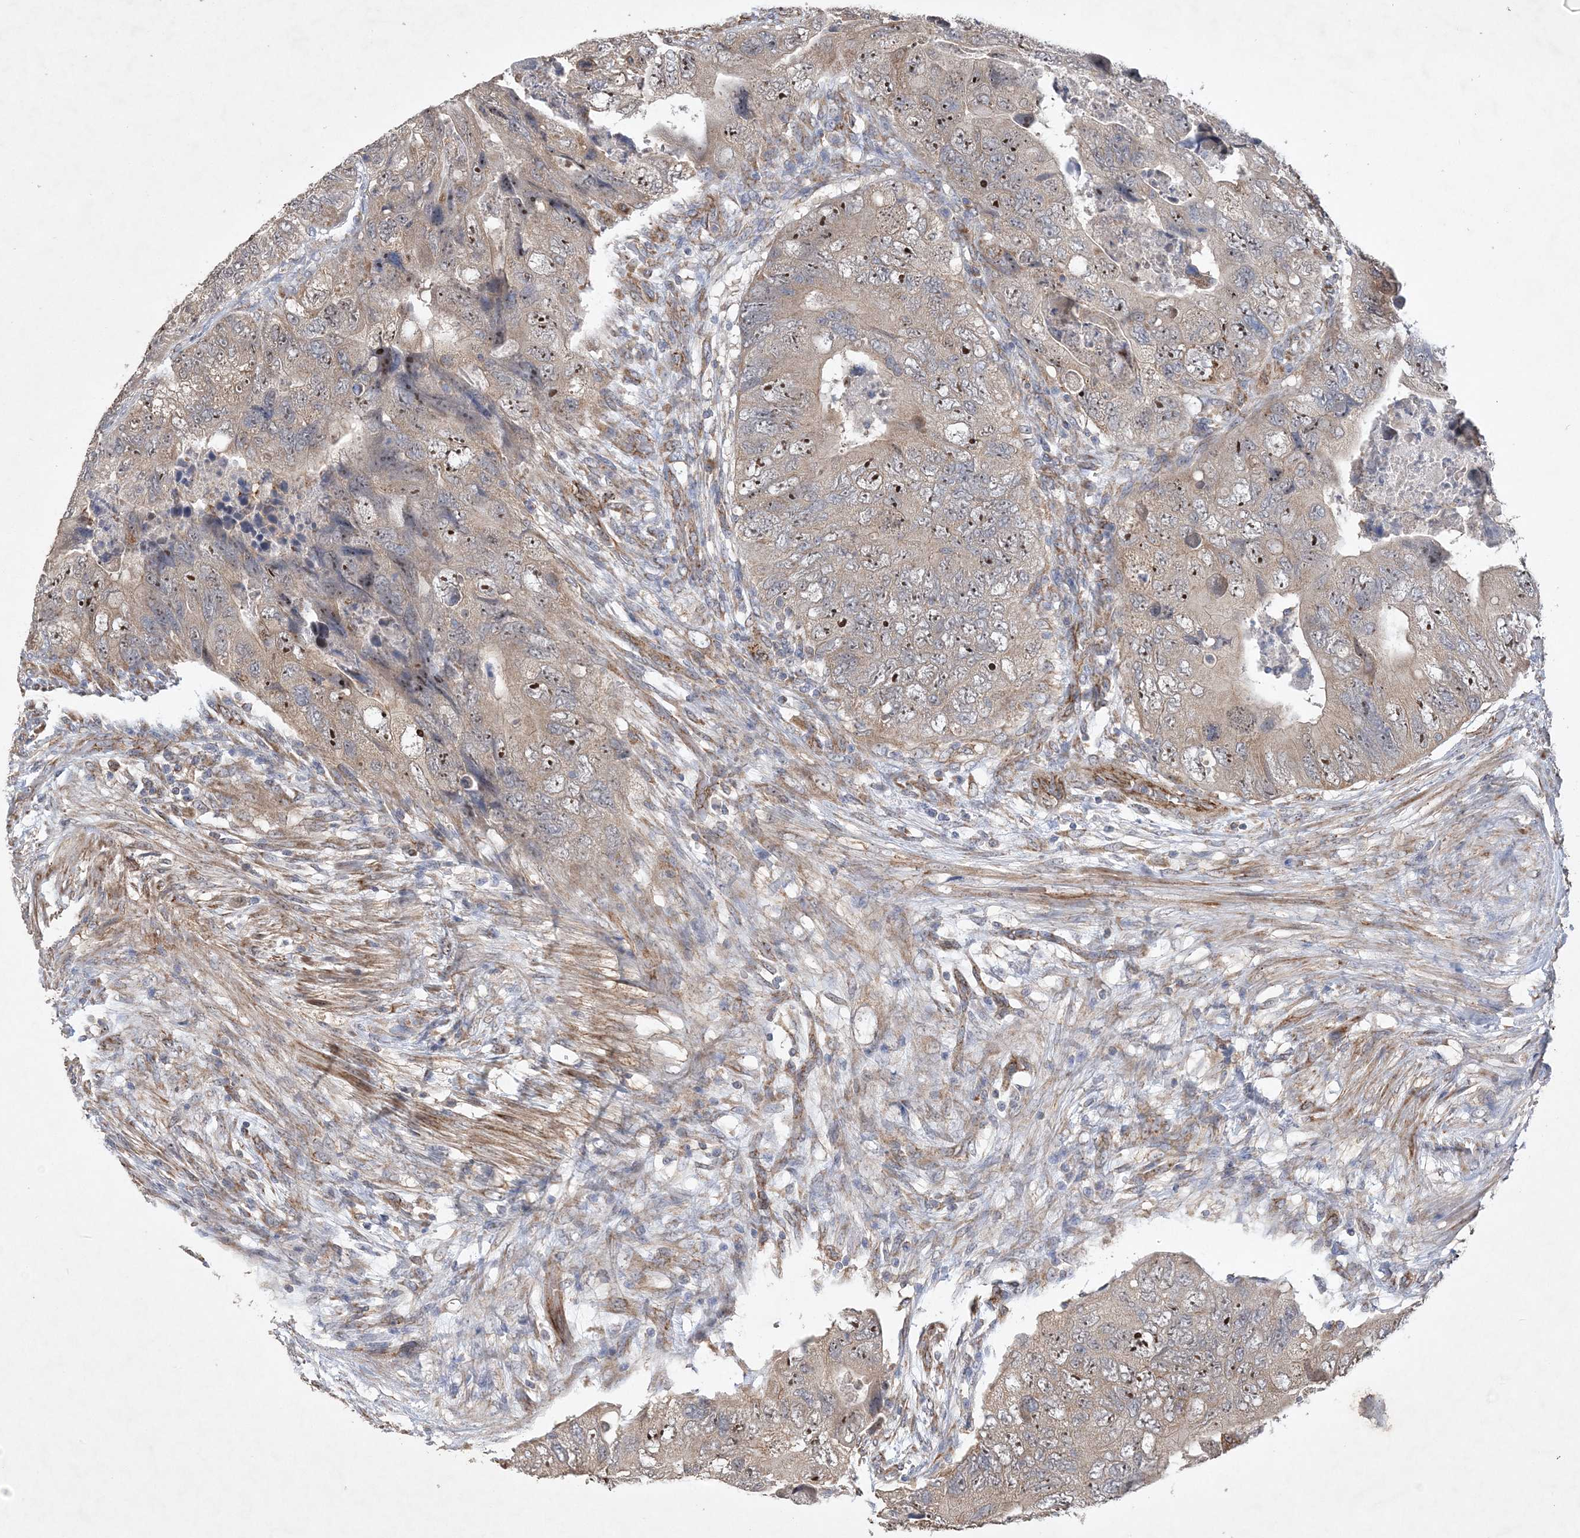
{"staining": {"intensity": "moderate", "quantity": ">75%", "location": "cytoplasmic/membranous,nuclear"}, "tissue": "colorectal cancer", "cell_type": "Tumor cells", "image_type": "cancer", "snomed": [{"axis": "morphology", "description": "Adenocarcinoma, NOS"}, {"axis": "topography", "description": "Rectum"}], "caption": "Immunohistochemistry photomicrograph of colorectal adenocarcinoma stained for a protein (brown), which reveals medium levels of moderate cytoplasmic/membranous and nuclear expression in approximately >75% of tumor cells.", "gene": "FEZ2", "patient": {"sex": "male", "age": 63}}